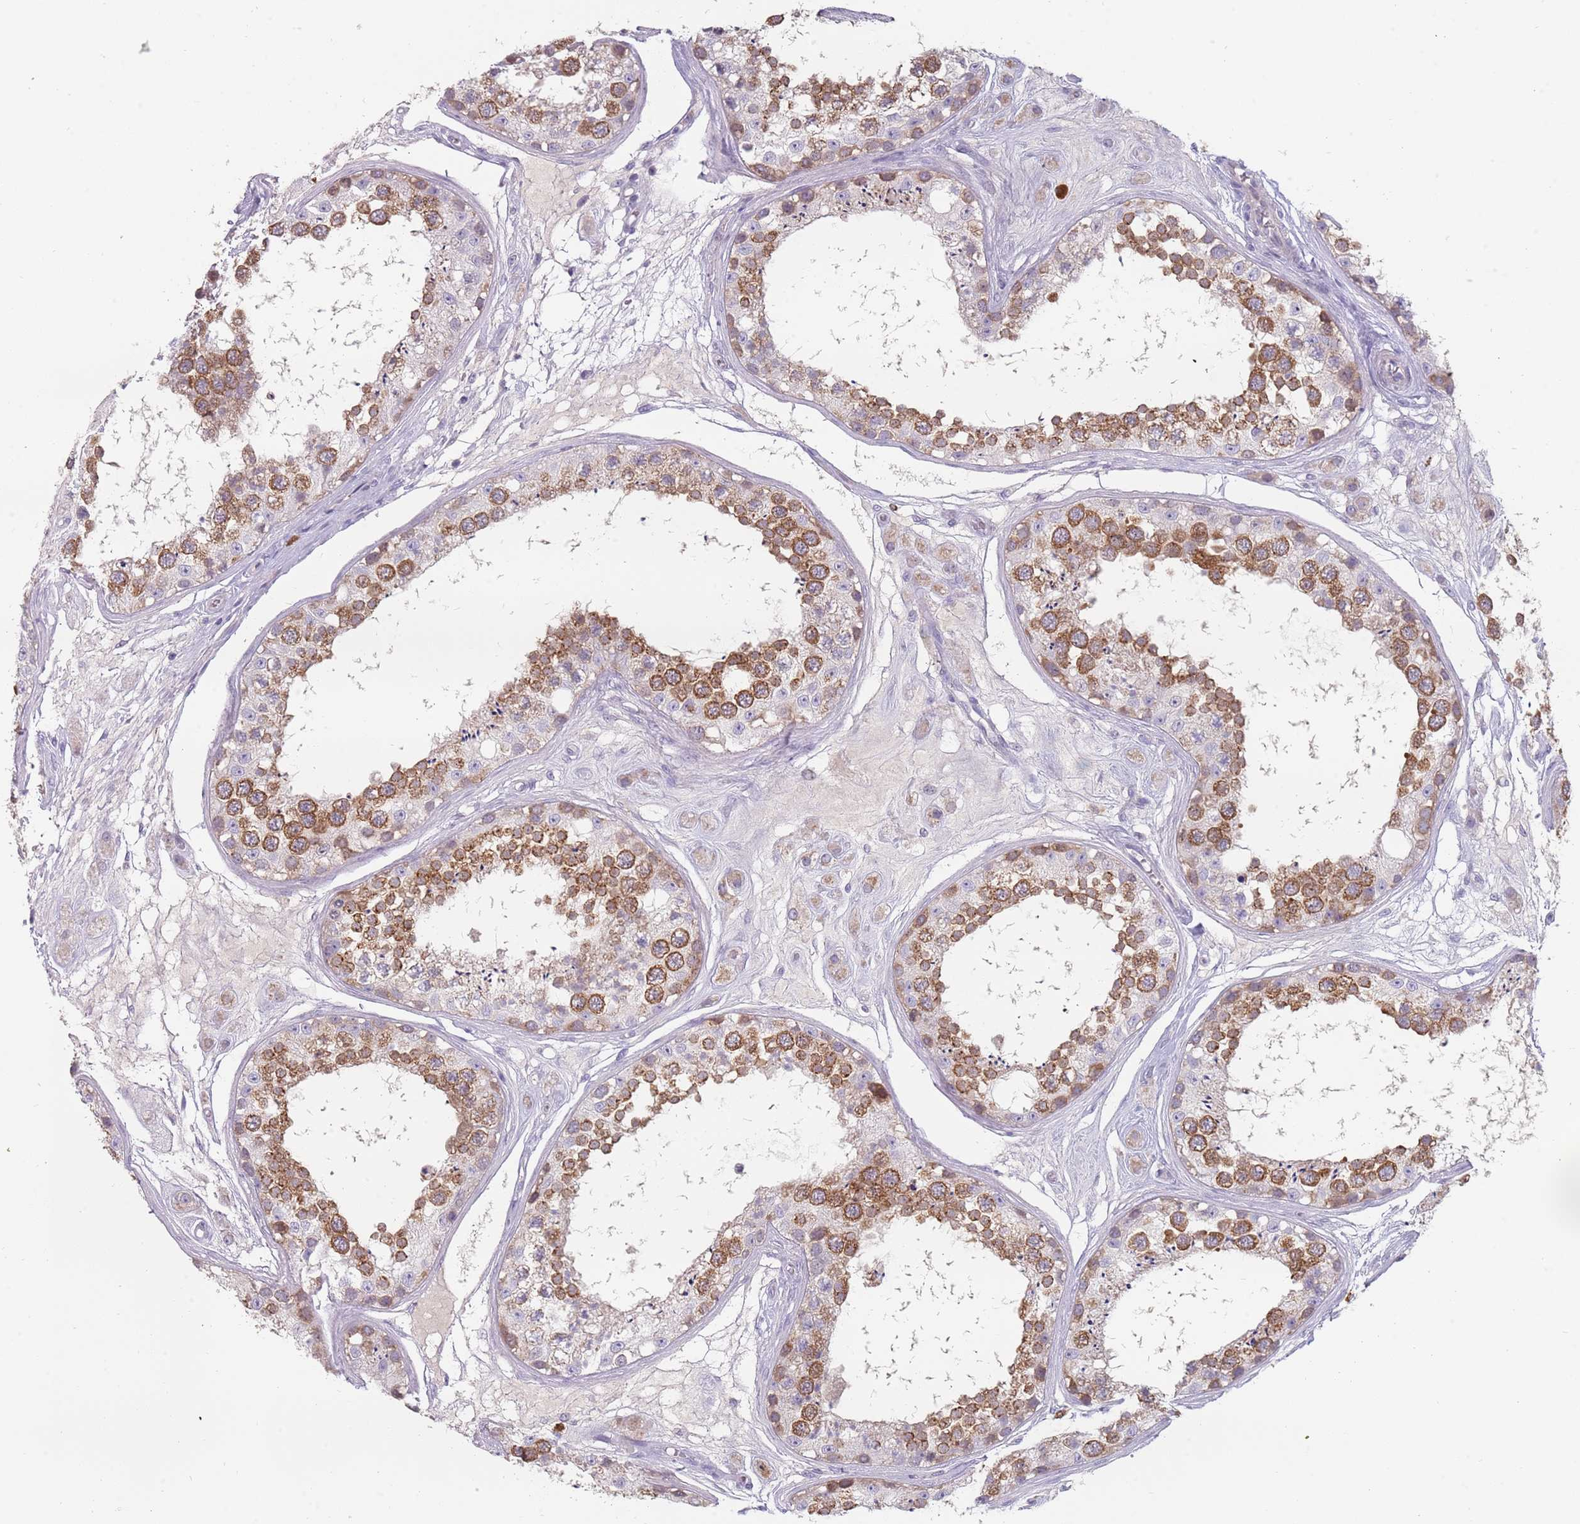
{"staining": {"intensity": "strong", "quantity": ">75%", "location": "cytoplasmic/membranous"}, "tissue": "testis", "cell_type": "Cells in seminiferous ducts", "image_type": "normal", "snomed": [{"axis": "morphology", "description": "Normal tissue, NOS"}, {"axis": "topography", "description": "Testis"}], "caption": "Protein analysis of normal testis demonstrates strong cytoplasmic/membranous expression in about >75% of cells in seminiferous ducts.", "gene": "DDX4", "patient": {"sex": "male", "age": 25}}